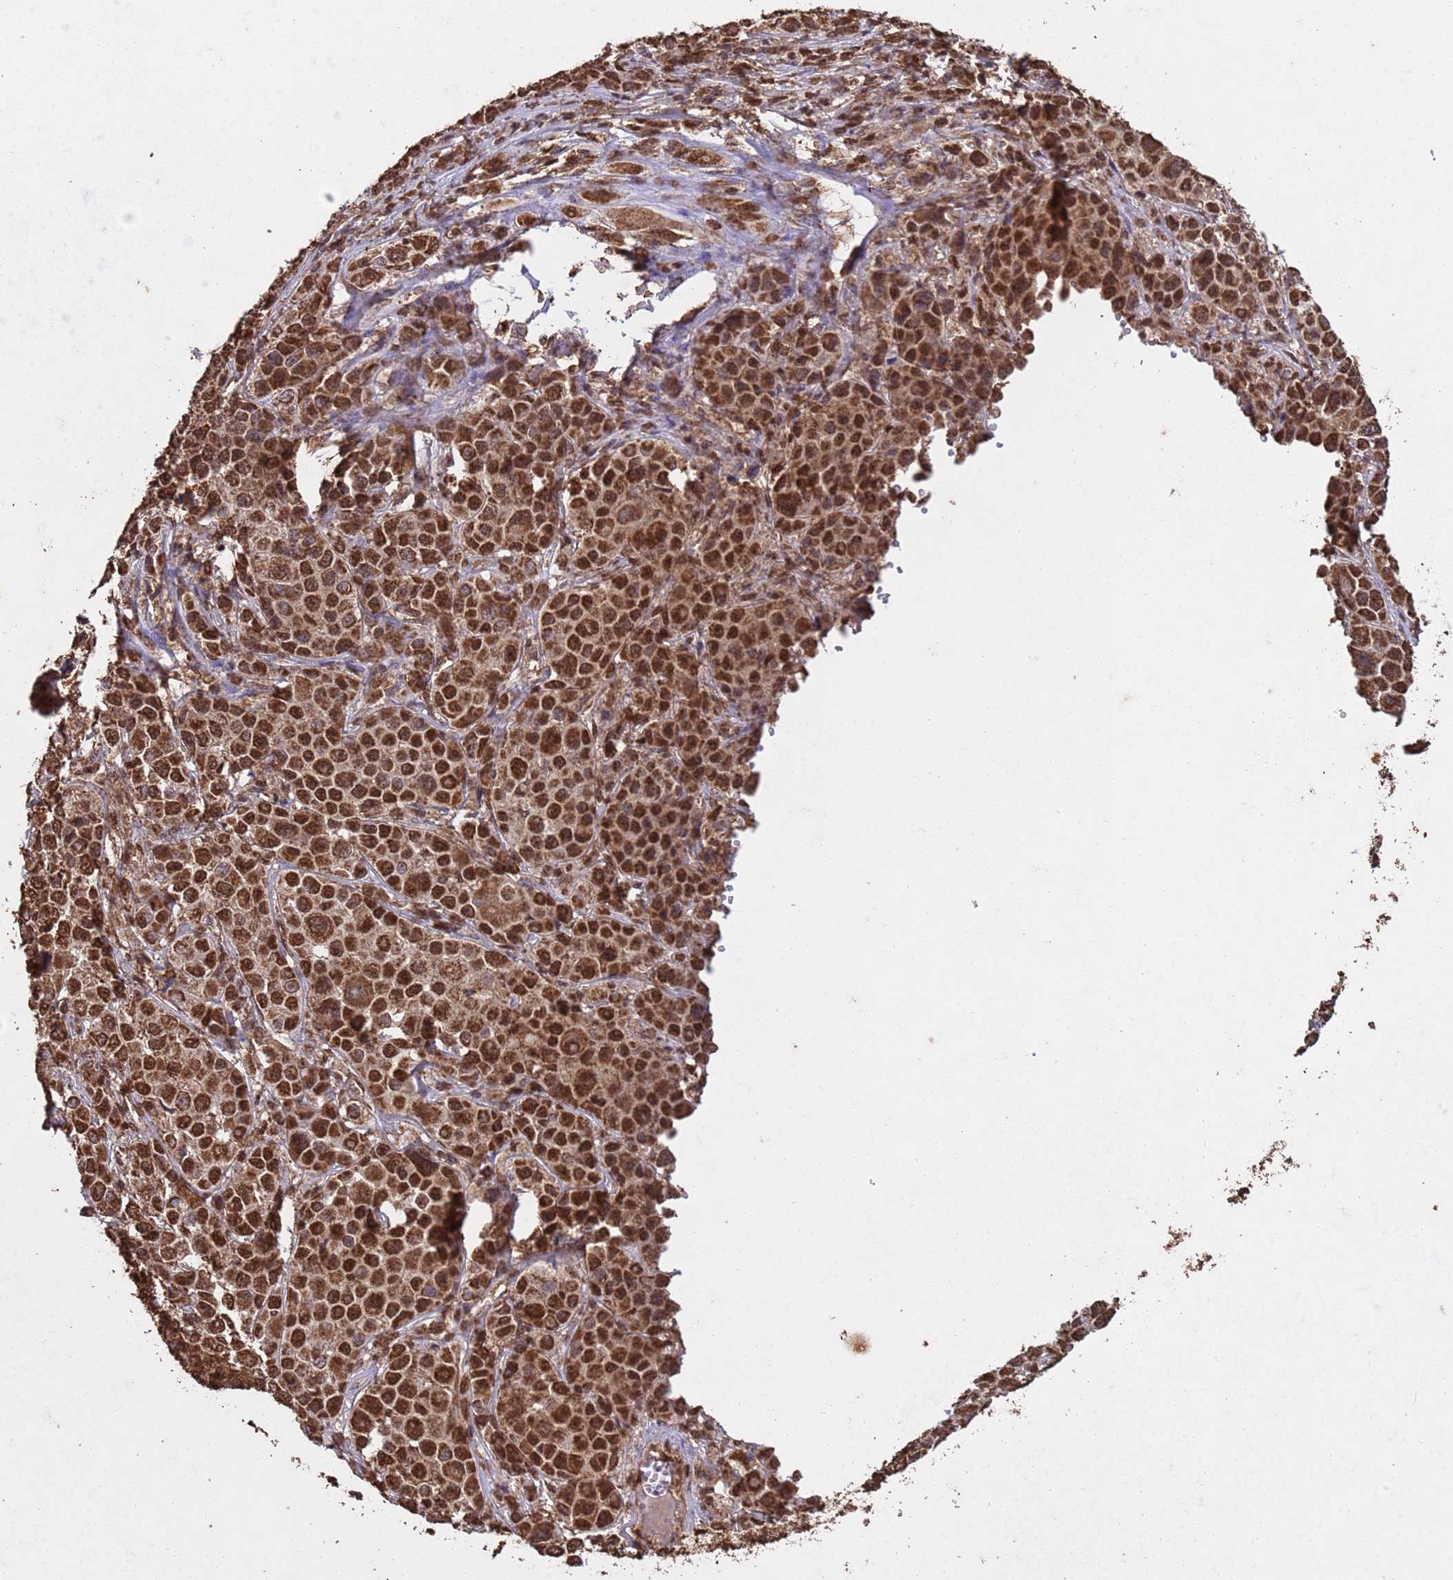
{"staining": {"intensity": "strong", "quantity": ">75%", "location": "cytoplasmic/membranous,nuclear"}, "tissue": "melanoma", "cell_type": "Tumor cells", "image_type": "cancer", "snomed": [{"axis": "morphology", "description": "Malignant melanoma, NOS"}, {"axis": "topography", "description": "Skin of trunk"}], "caption": "Protein expression by immunohistochemistry demonstrates strong cytoplasmic/membranous and nuclear positivity in approximately >75% of tumor cells in malignant melanoma.", "gene": "HDAC10", "patient": {"sex": "male", "age": 71}}